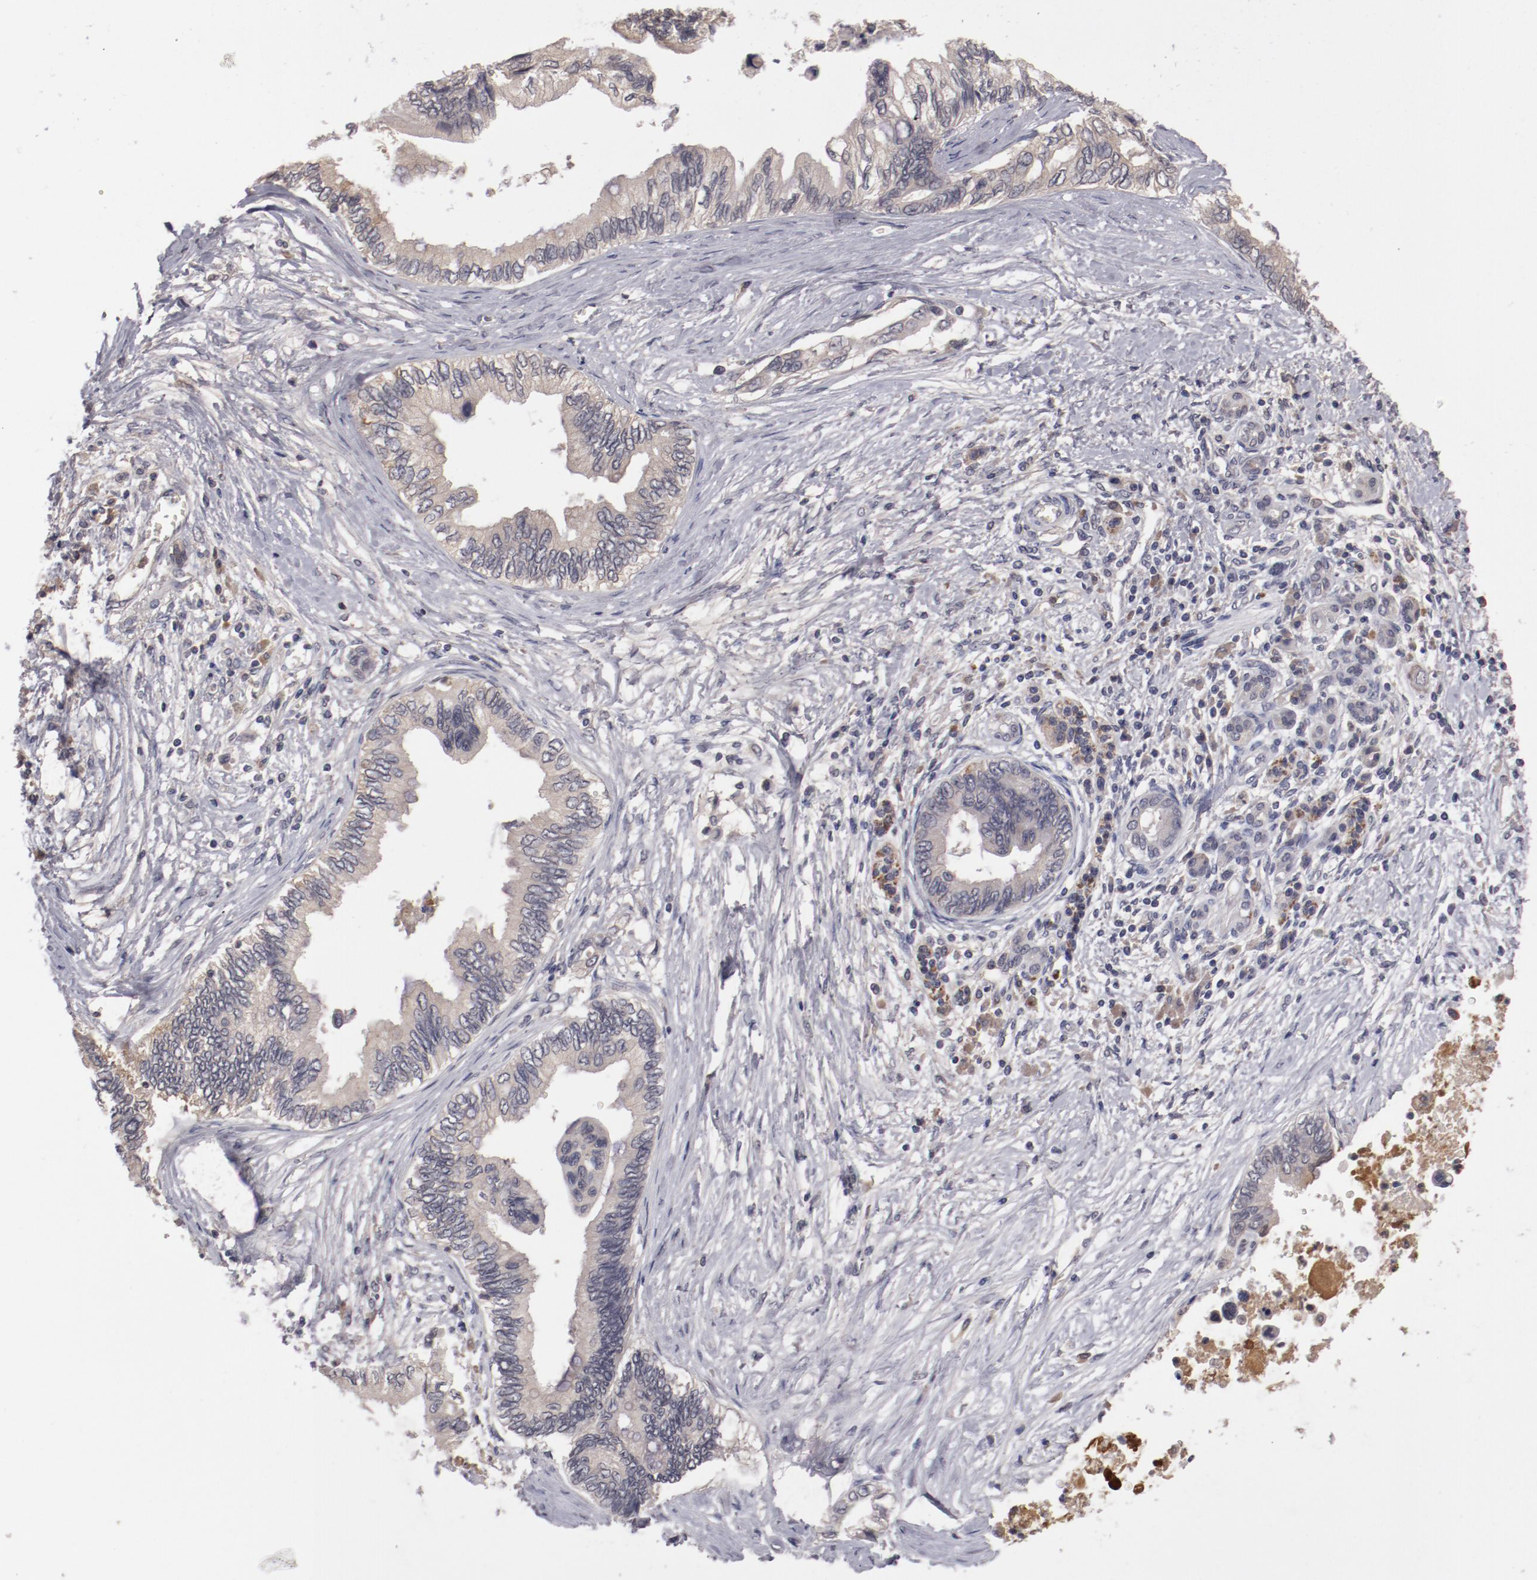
{"staining": {"intensity": "negative", "quantity": "none", "location": "none"}, "tissue": "pancreatic cancer", "cell_type": "Tumor cells", "image_type": "cancer", "snomed": [{"axis": "morphology", "description": "Adenocarcinoma, NOS"}, {"axis": "topography", "description": "Pancreas"}], "caption": "Immunohistochemistry (IHC) of pancreatic adenocarcinoma shows no staining in tumor cells. (Stains: DAB IHC with hematoxylin counter stain, Microscopy: brightfield microscopy at high magnification).", "gene": "CP", "patient": {"sex": "female", "age": 66}}